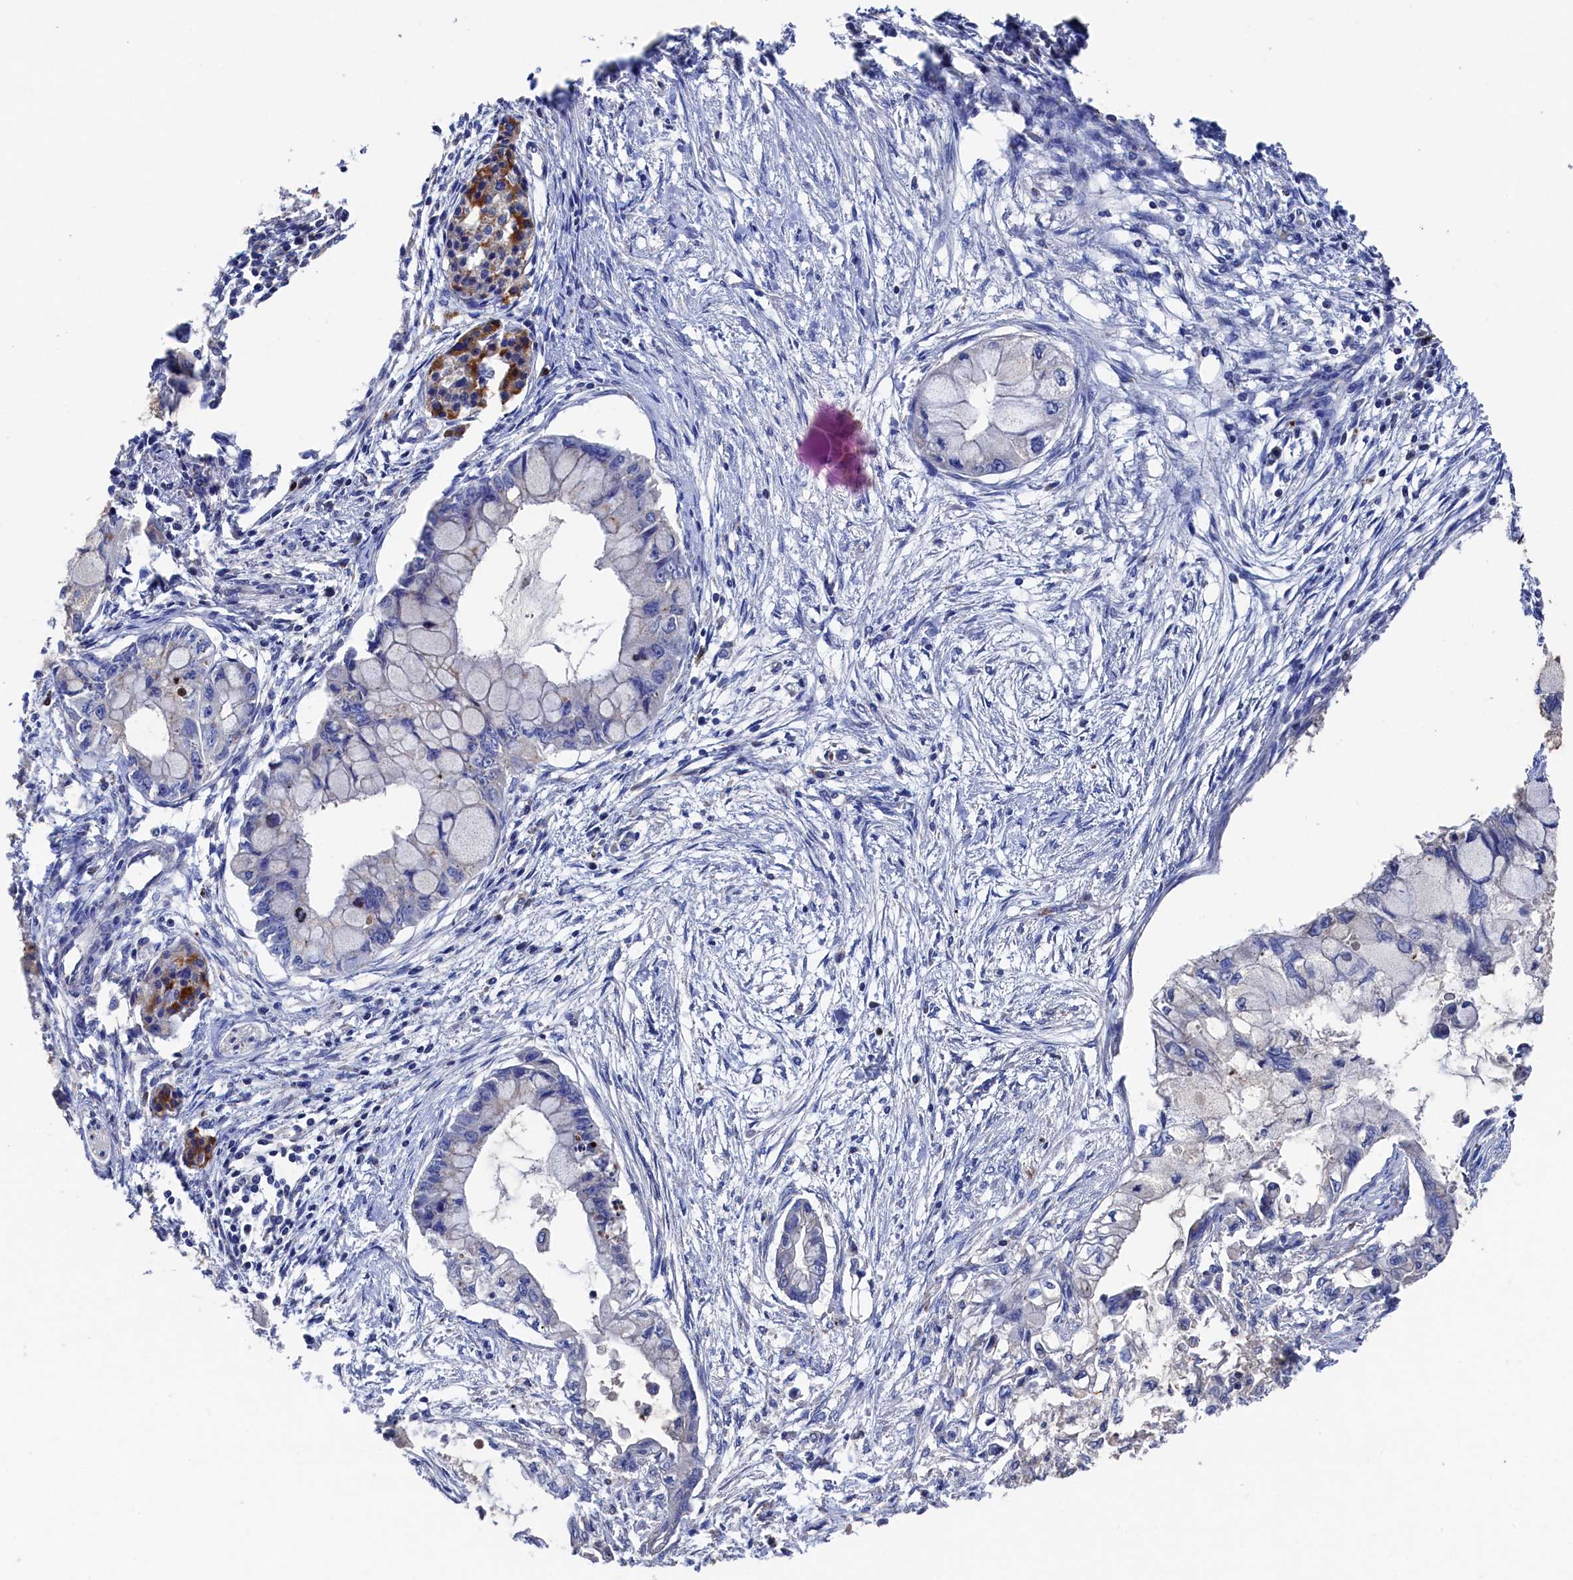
{"staining": {"intensity": "negative", "quantity": "none", "location": "none"}, "tissue": "pancreatic cancer", "cell_type": "Tumor cells", "image_type": "cancer", "snomed": [{"axis": "morphology", "description": "Adenocarcinoma, NOS"}, {"axis": "topography", "description": "Pancreas"}], "caption": "Immunohistochemistry image of human adenocarcinoma (pancreatic) stained for a protein (brown), which demonstrates no expression in tumor cells. (DAB (3,3'-diaminobenzidine) immunohistochemistry, high magnification).", "gene": "TK2", "patient": {"sex": "male", "age": 48}}